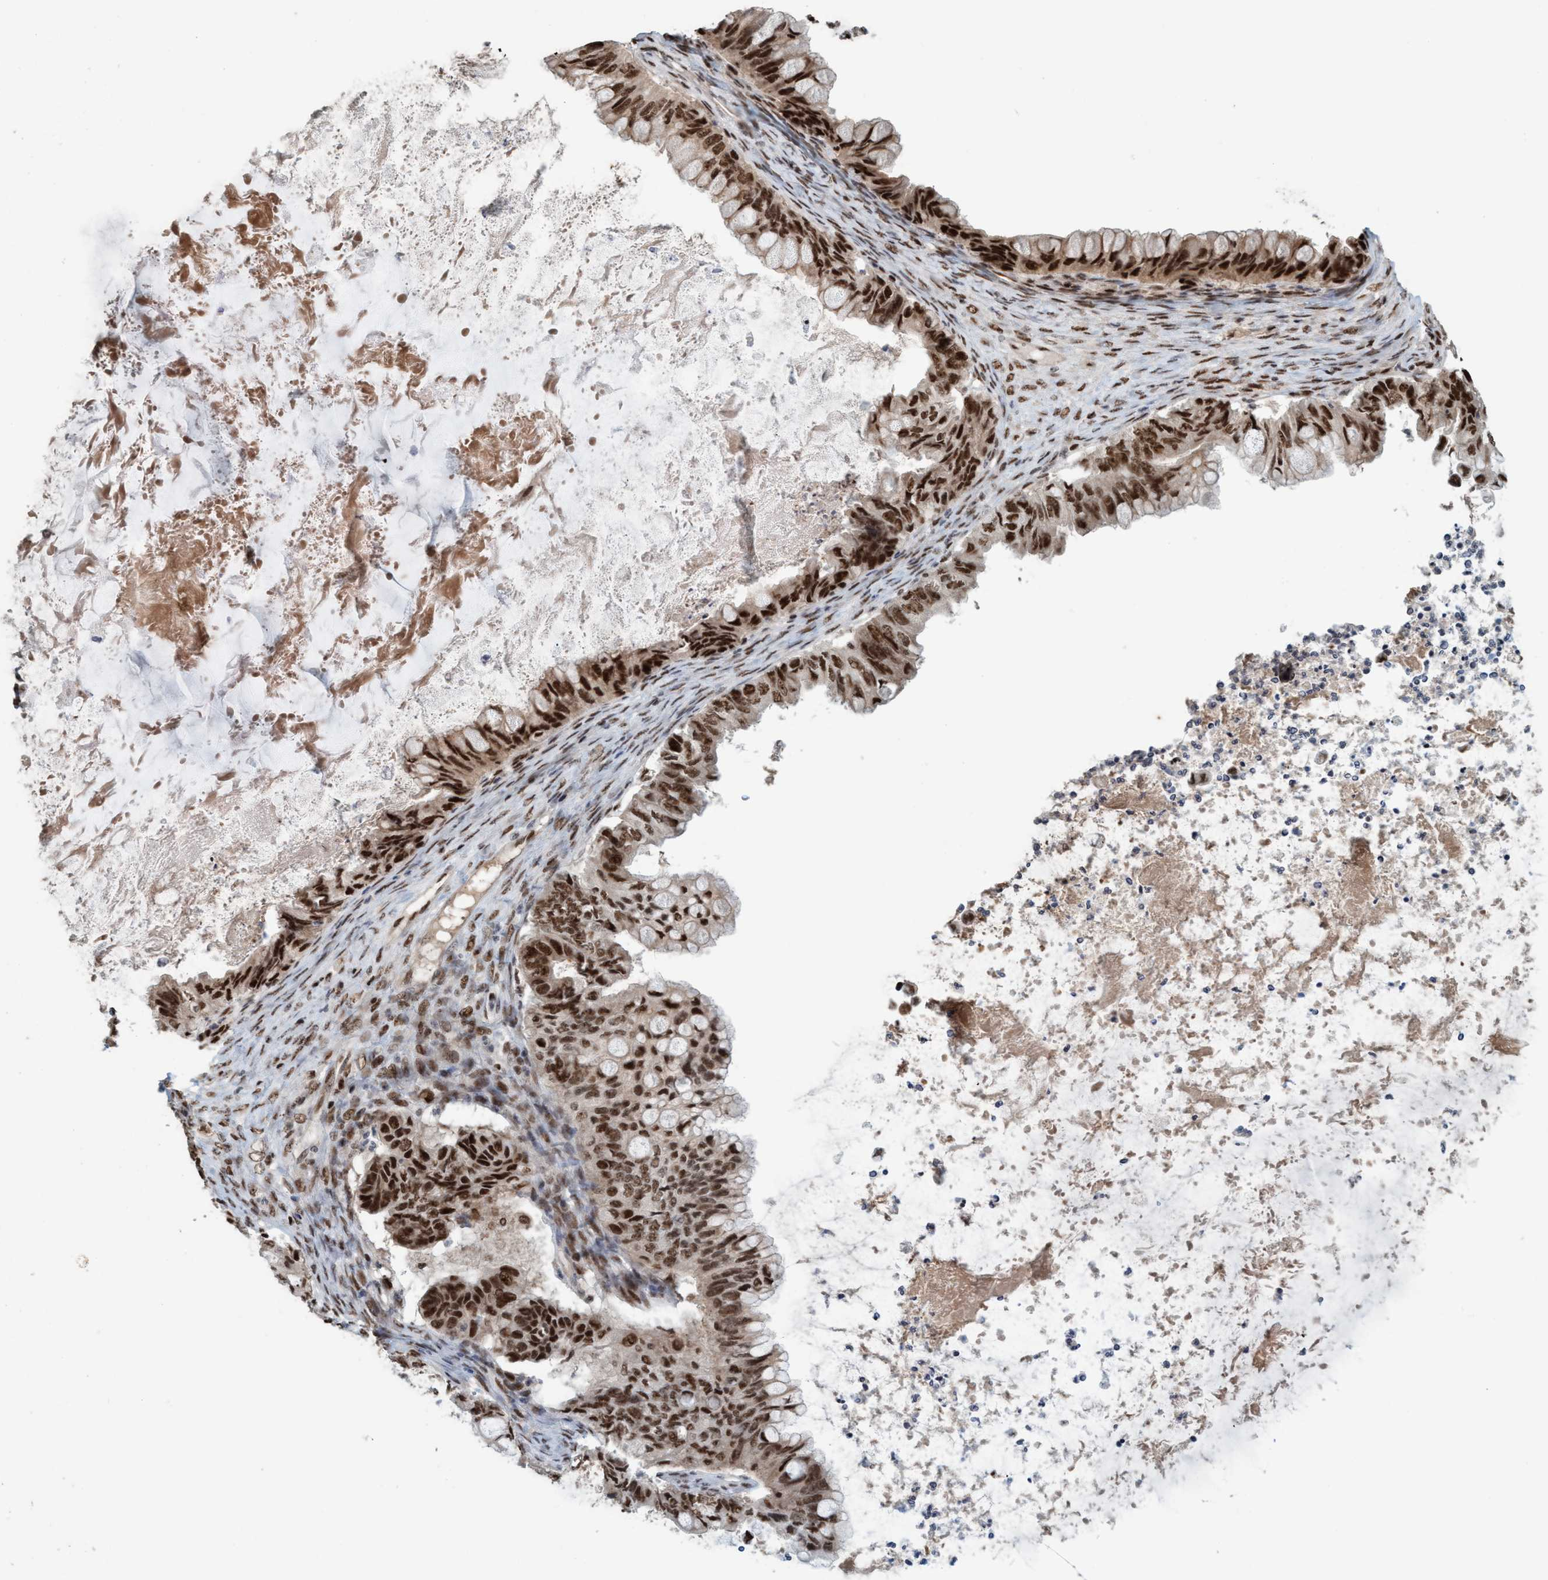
{"staining": {"intensity": "strong", "quantity": ">75%", "location": "nuclear"}, "tissue": "ovarian cancer", "cell_type": "Tumor cells", "image_type": "cancer", "snomed": [{"axis": "morphology", "description": "Cystadenocarcinoma, mucinous, NOS"}, {"axis": "topography", "description": "Ovary"}], "caption": "Ovarian mucinous cystadenocarcinoma stained for a protein (brown) exhibits strong nuclear positive expression in about >75% of tumor cells.", "gene": "SMCR8", "patient": {"sex": "female", "age": 80}}